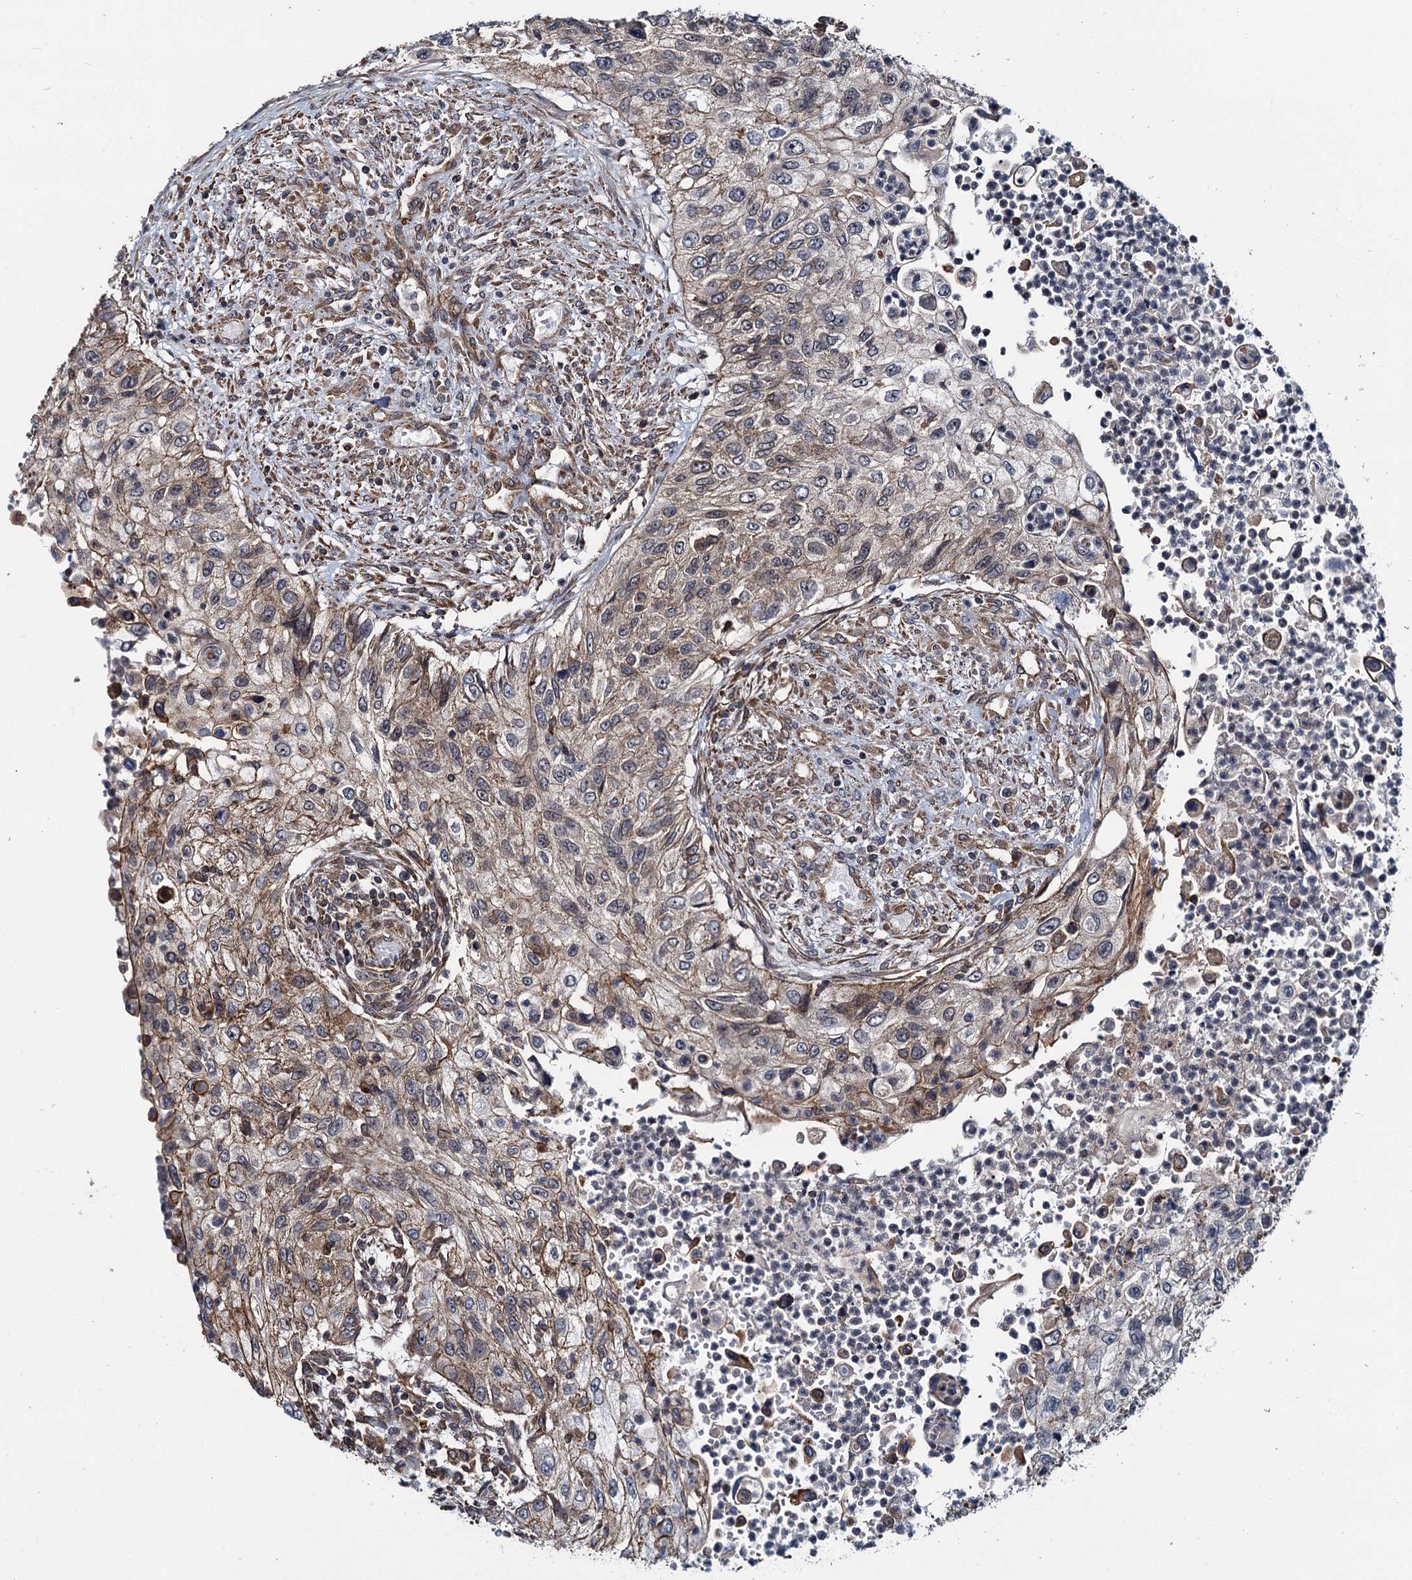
{"staining": {"intensity": "moderate", "quantity": "25%-75%", "location": "cytoplasmic/membranous"}, "tissue": "urothelial cancer", "cell_type": "Tumor cells", "image_type": "cancer", "snomed": [{"axis": "morphology", "description": "Urothelial carcinoma, High grade"}, {"axis": "topography", "description": "Urinary bladder"}], "caption": "Brown immunohistochemical staining in human urothelial carcinoma (high-grade) exhibits moderate cytoplasmic/membranous positivity in about 25%-75% of tumor cells.", "gene": "ZFYVE19", "patient": {"sex": "female", "age": 60}}